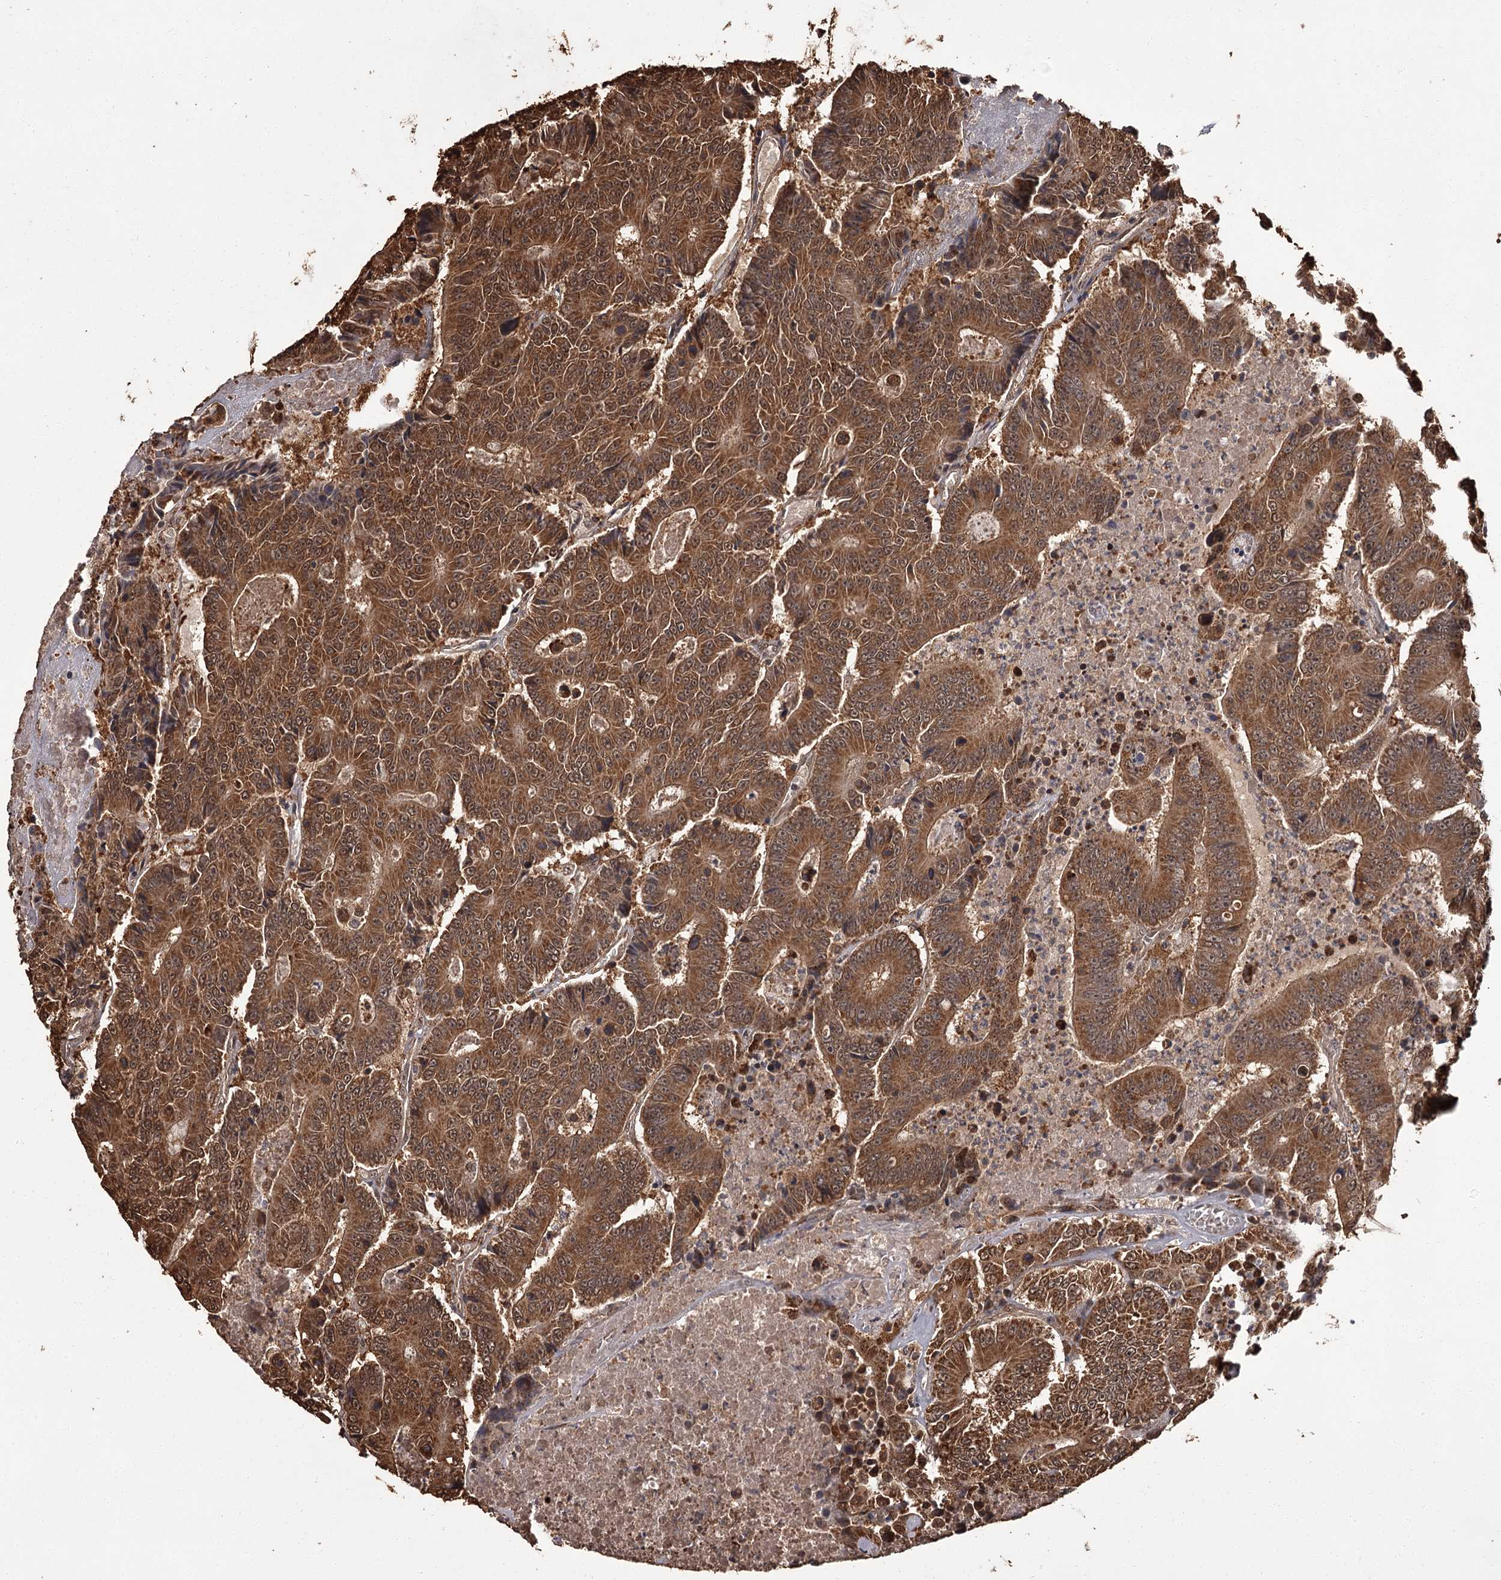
{"staining": {"intensity": "strong", "quantity": ">75%", "location": "cytoplasmic/membranous,nuclear"}, "tissue": "colorectal cancer", "cell_type": "Tumor cells", "image_type": "cancer", "snomed": [{"axis": "morphology", "description": "Adenocarcinoma, NOS"}, {"axis": "topography", "description": "Colon"}], "caption": "Immunohistochemical staining of human colorectal cancer demonstrates high levels of strong cytoplasmic/membranous and nuclear protein staining in about >75% of tumor cells.", "gene": "NPRL2", "patient": {"sex": "male", "age": 83}}